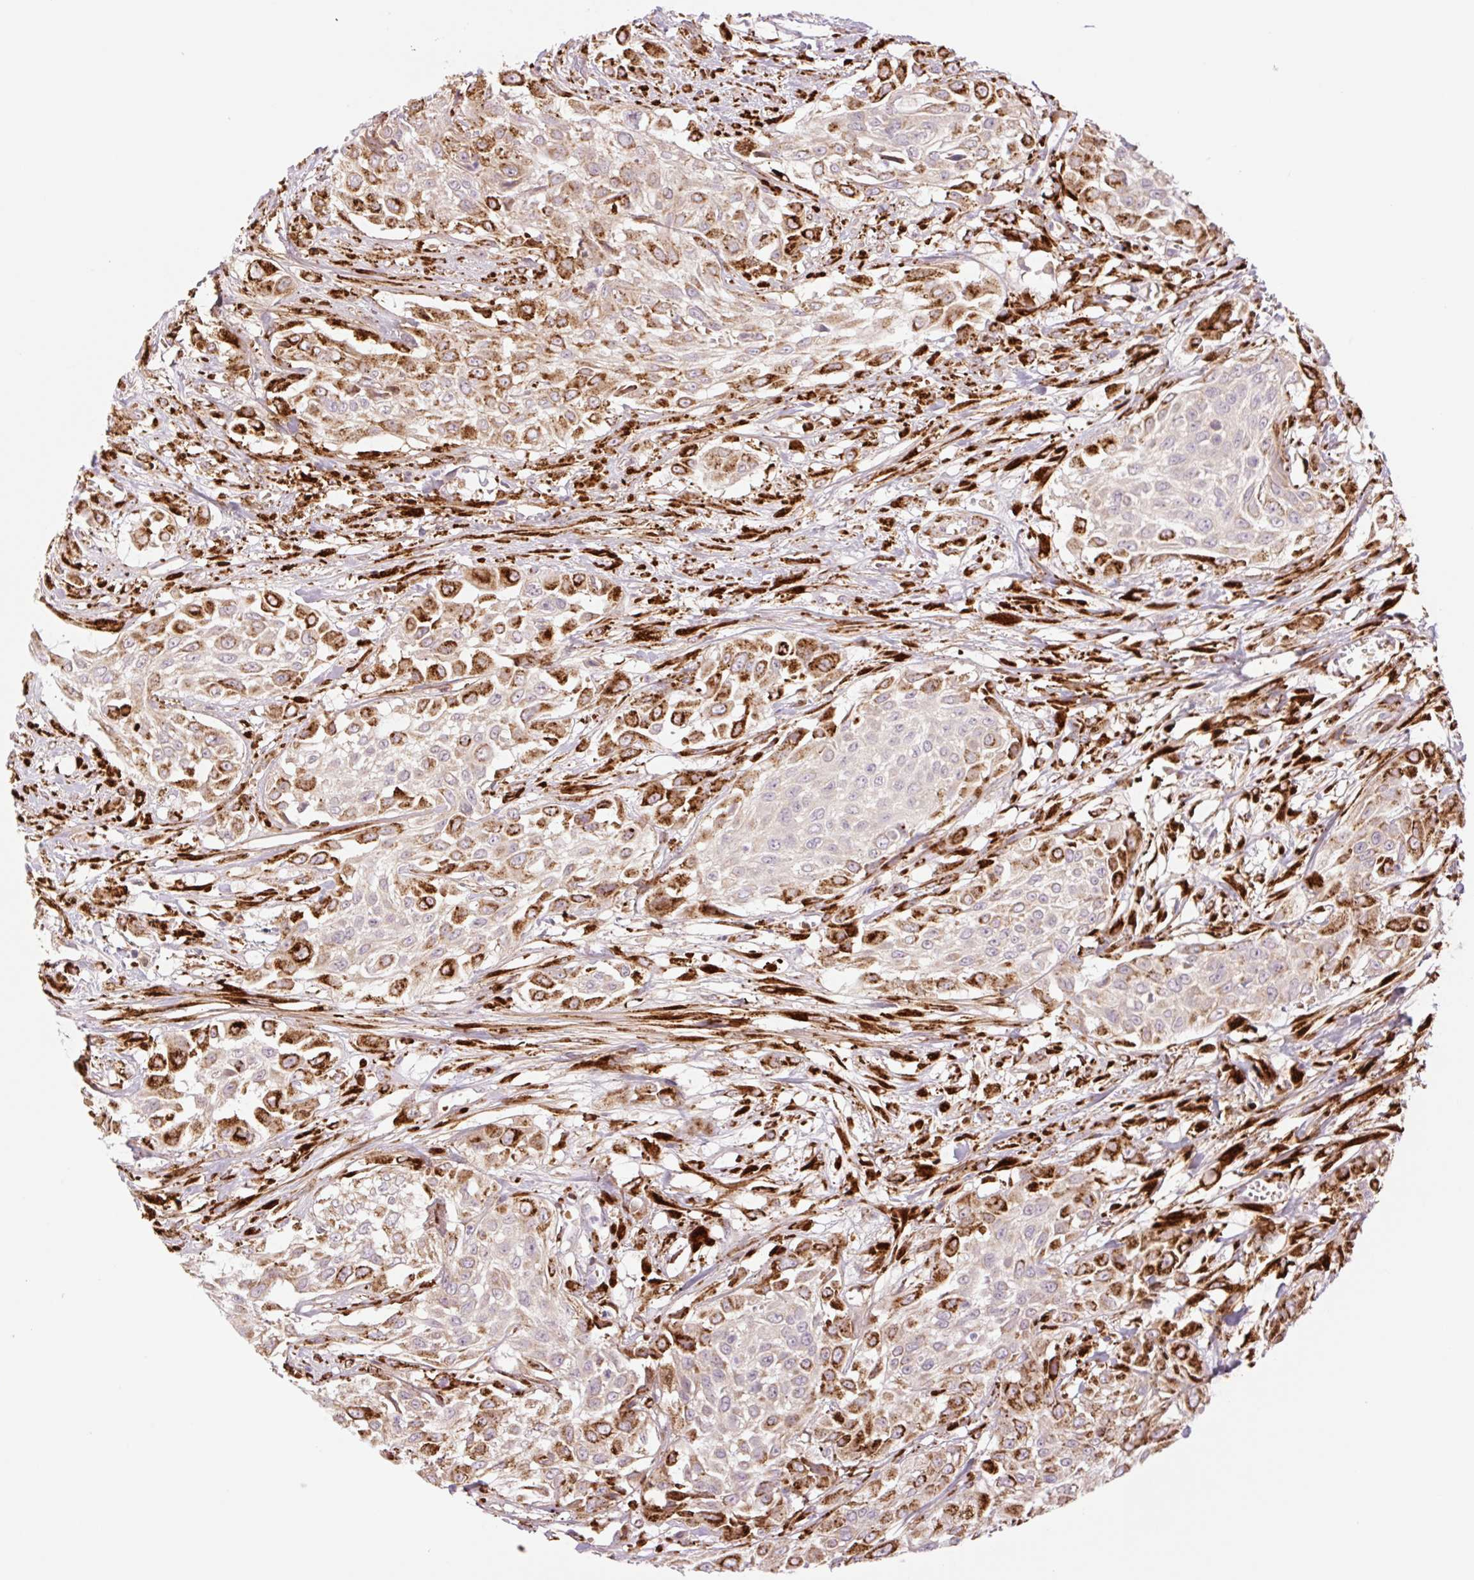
{"staining": {"intensity": "strong", "quantity": "25%-75%", "location": "cytoplasmic/membranous"}, "tissue": "urothelial cancer", "cell_type": "Tumor cells", "image_type": "cancer", "snomed": [{"axis": "morphology", "description": "Urothelial carcinoma, High grade"}, {"axis": "topography", "description": "Urinary bladder"}], "caption": "A high amount of strong cytoplasmic/membranous expression is seen in approximately 25%-75% of tumor cells in urothelial cancer tissue. (DAB = brown stain, brightfield microscopy at high magnification).", "gene": "COL5A1", "patient": {"sex": "male", "age": 57}}